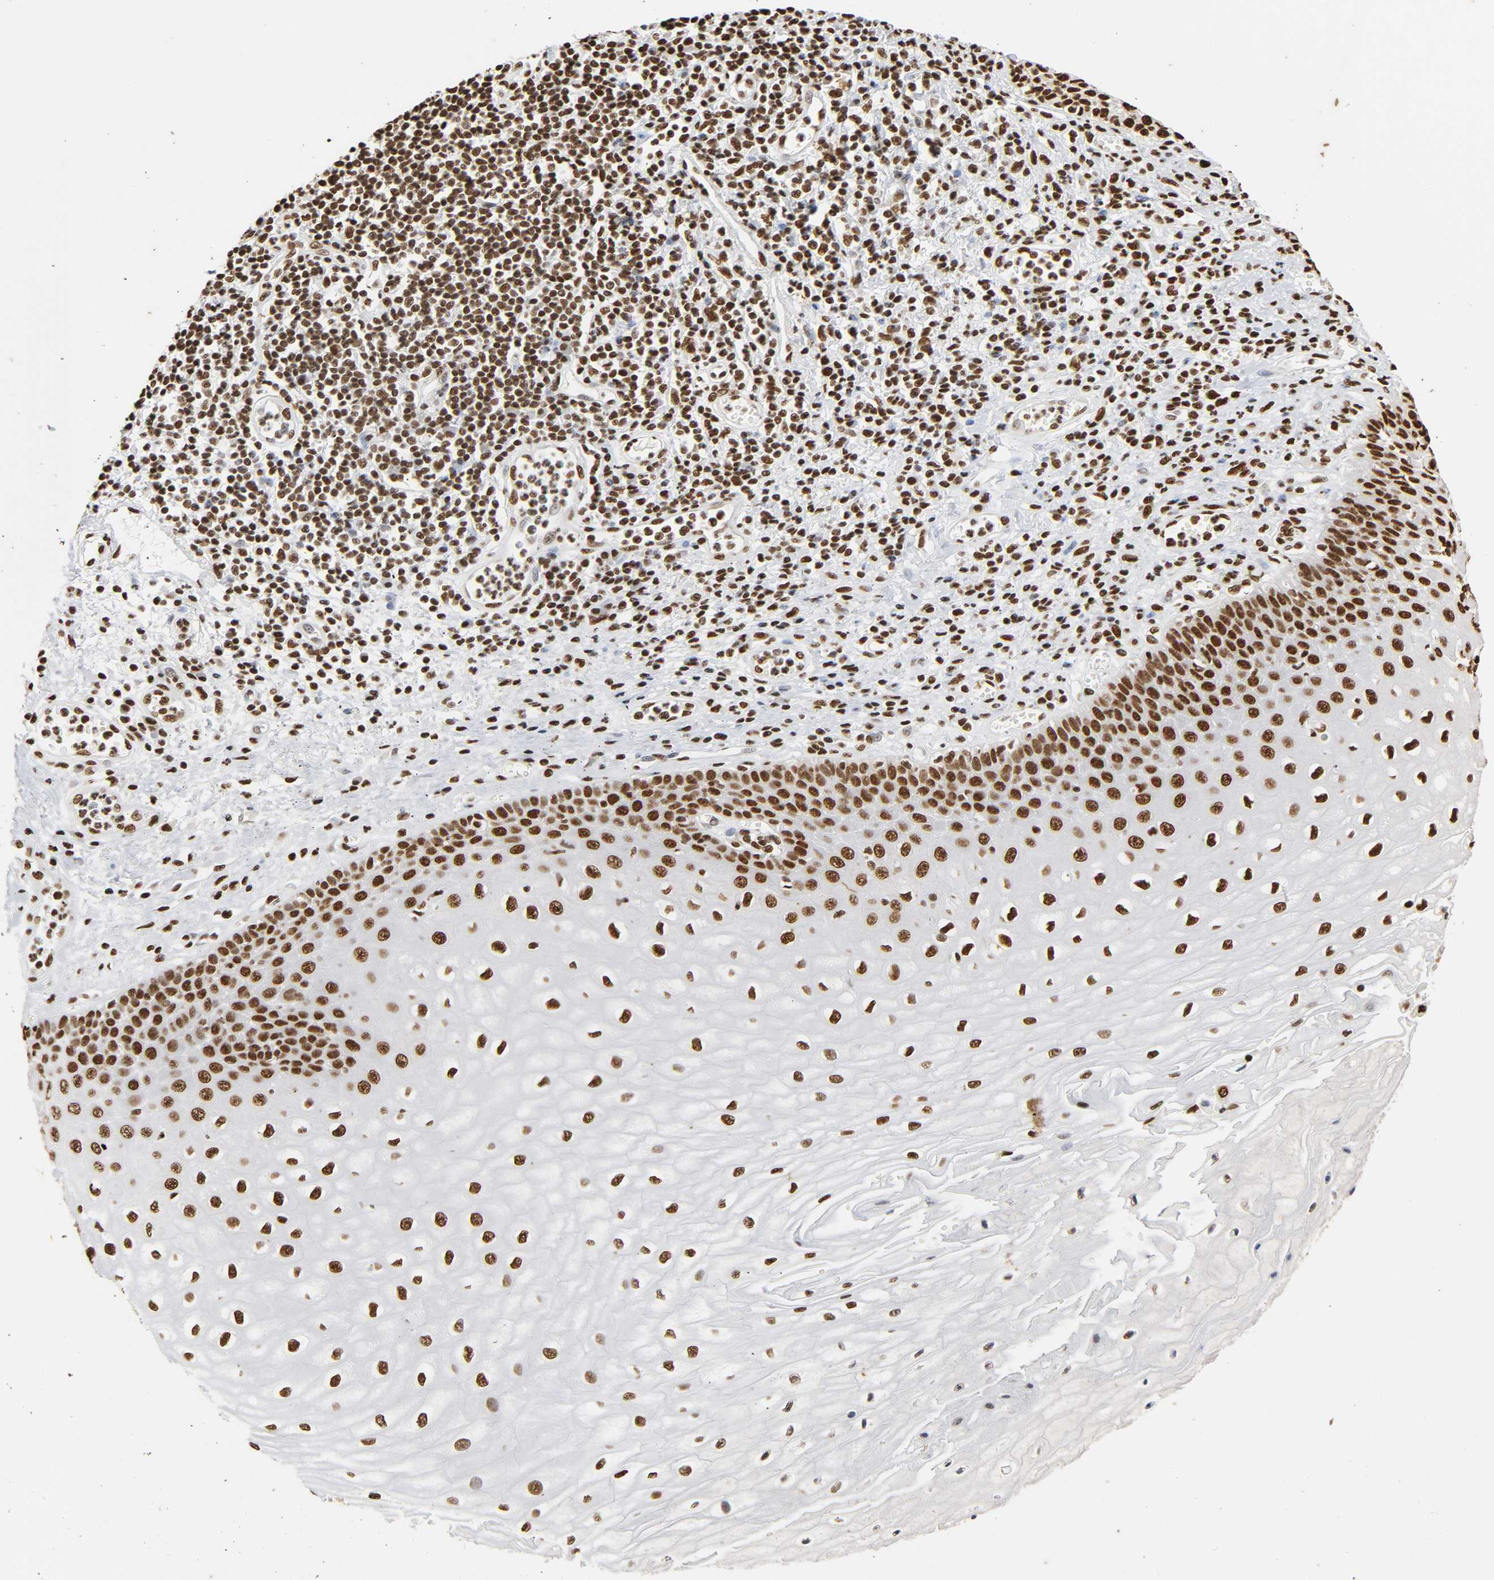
{"staining": {"intensity": "strong", "quantity": ">75%", "location": "nuclear"}, "tissue": "esophagus", "cell_type": "Squamous epithelial cells", "image_type": "normal", "snomed": [{"axis": "morphology", "description": "Normal tissue, NOS"}, {"axis": "morphology", "description": "Squamous cell carcinoma, NOS"}, {"axis": "topography", "description": "Esophagus"}], "caption": "Immunohistochemistry (IHC) histopathology image of unremarkable esophagus stained for a protein (brown), which exhibits high levels of strong nuclear expression in approximately >75% of squamous epithelial cells.", "gene": "HNRNPC", "patient": {"sex": "male", "age": 65}}